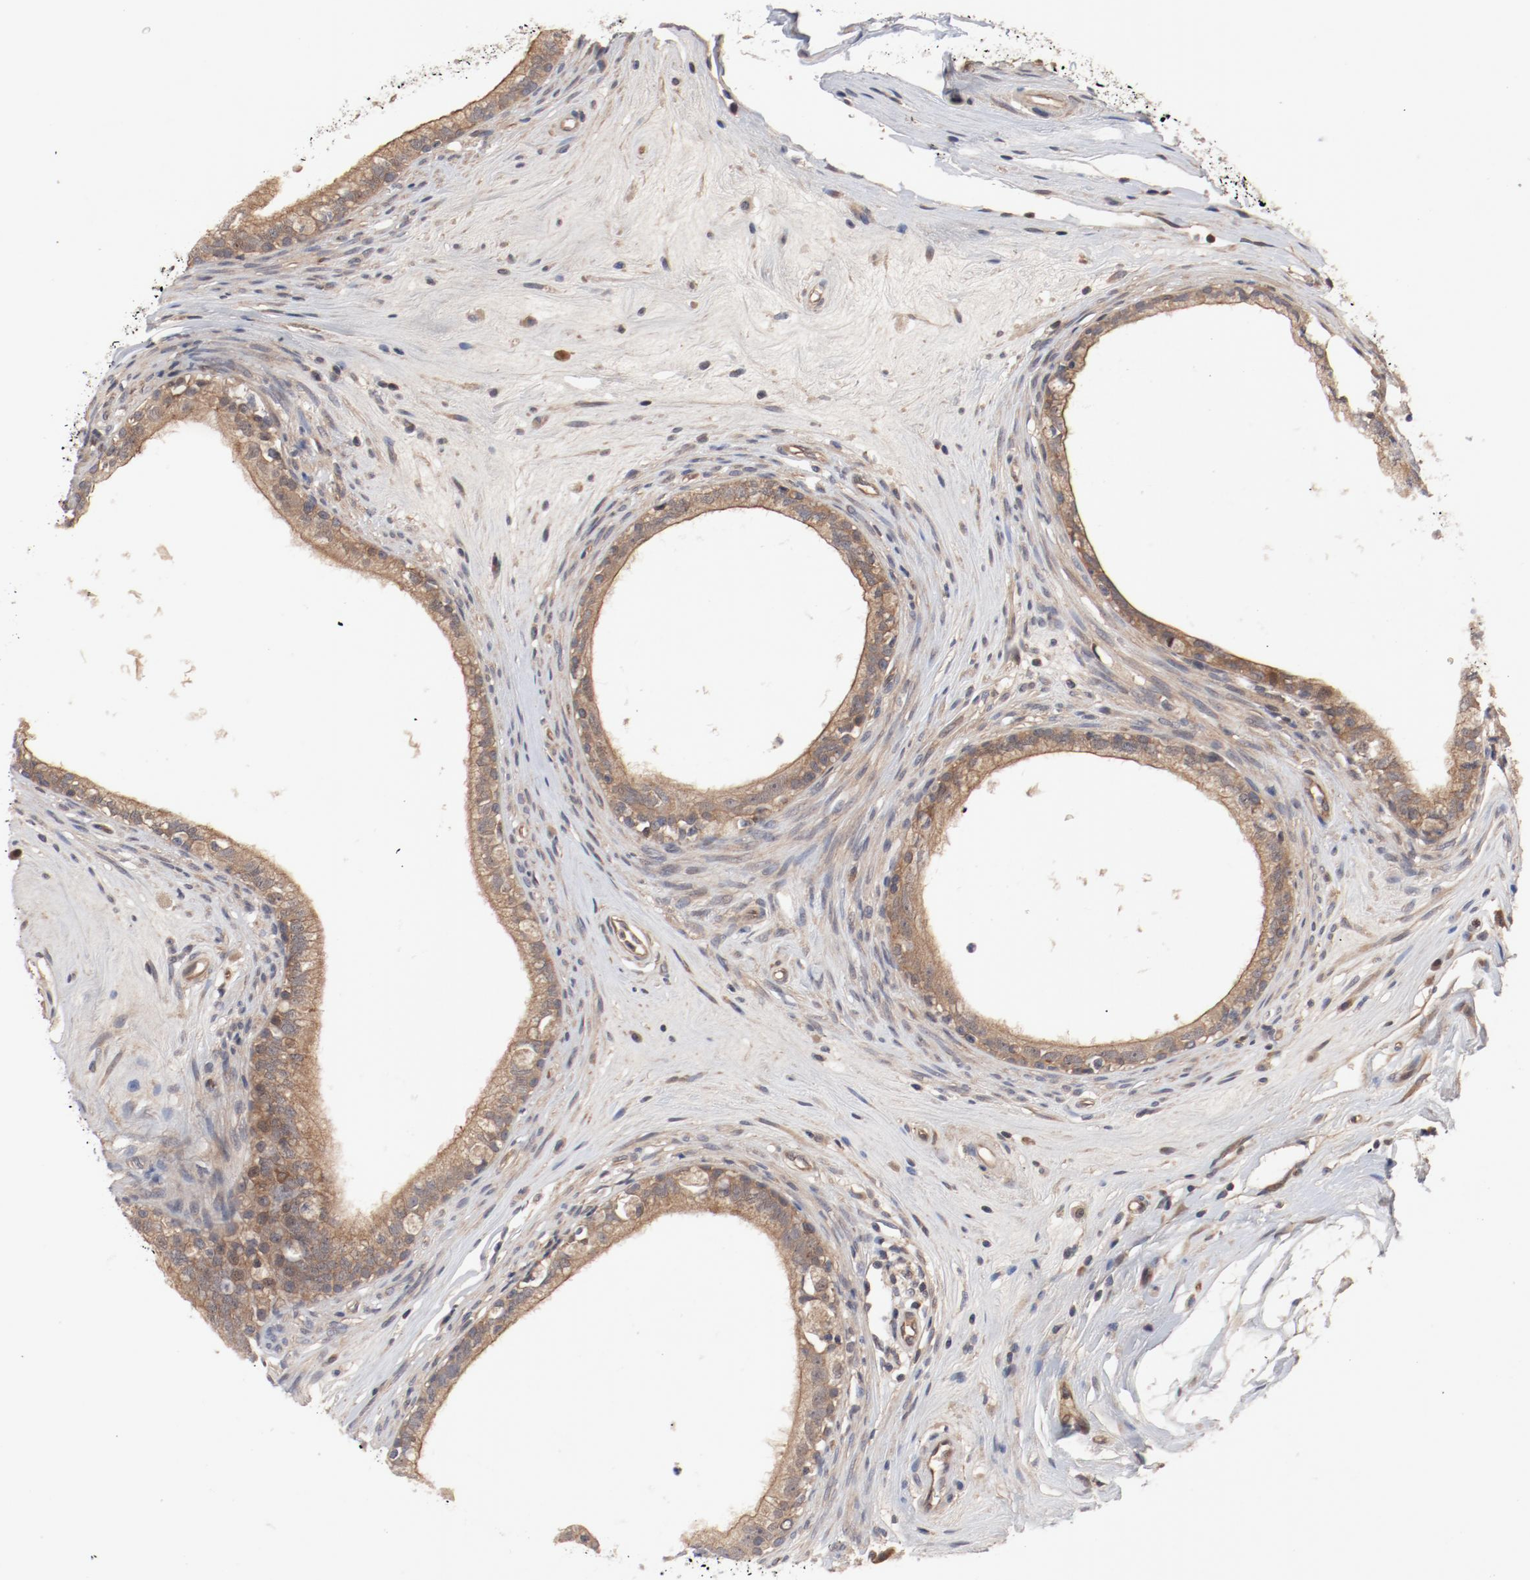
{"staining": {"intensity": "weak", "quantity": ">75%", "location": "cytoplasmic/membranous"}, "tissue": "epididymis", "cell_type": "Glandular cells", "image_type": "normal", "snomed": [{"axis": "morphology", "description": "Normal tissue, NOS"}, {"axis": "morphology", "description": "Inflammation, NOS"}, {"axis": "topography", "description": "Epididymis"}], "caption": "Normal epididymis displays weak cytoplasmic/membranous staining in approximately >75% of glandular cells (DAB (3,3'-diaminobenzidine) IHC with brightfield microscopy, high magnification)..", "gene": "PITPNM2", "patient": {"sex": "male", "age": 84}}